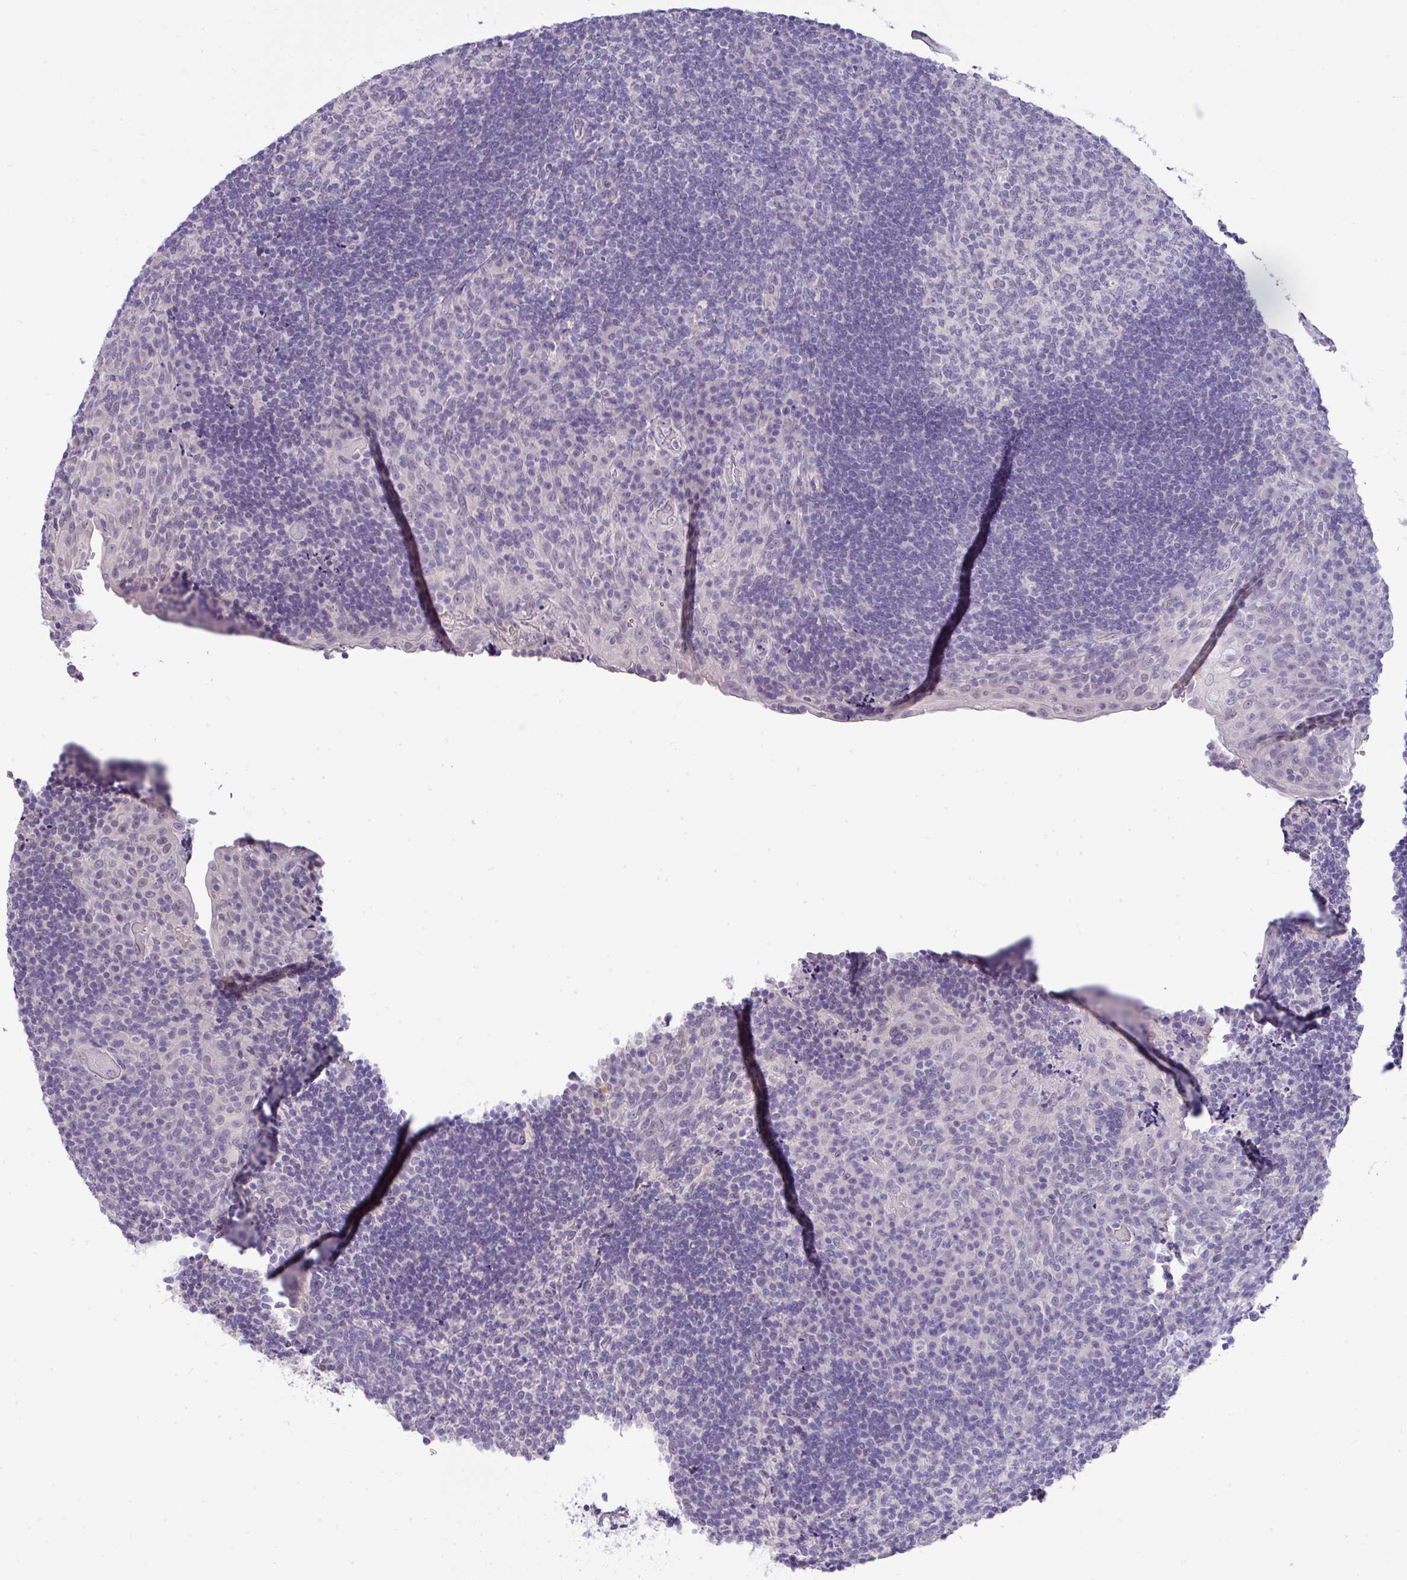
{"staining": {"intensity": "negative", "quantity": "none", "location": "none"}, "tissue": "tonsil", "cell_type": "Germinal center cells", "image_type": "normal", "snomed": [{"axis": "morphology", "description": "Normal tissue, NOS"}, {"axis": "topography", "description": "Tonsil"}], "caption": "Immunohistochemistry photomicrograph of benign human tonsil stained for a protein (brown), which shows no positivity in germinal center cells.", "gene": "GCG", "patient": {"sex": "male", "age": 17}}